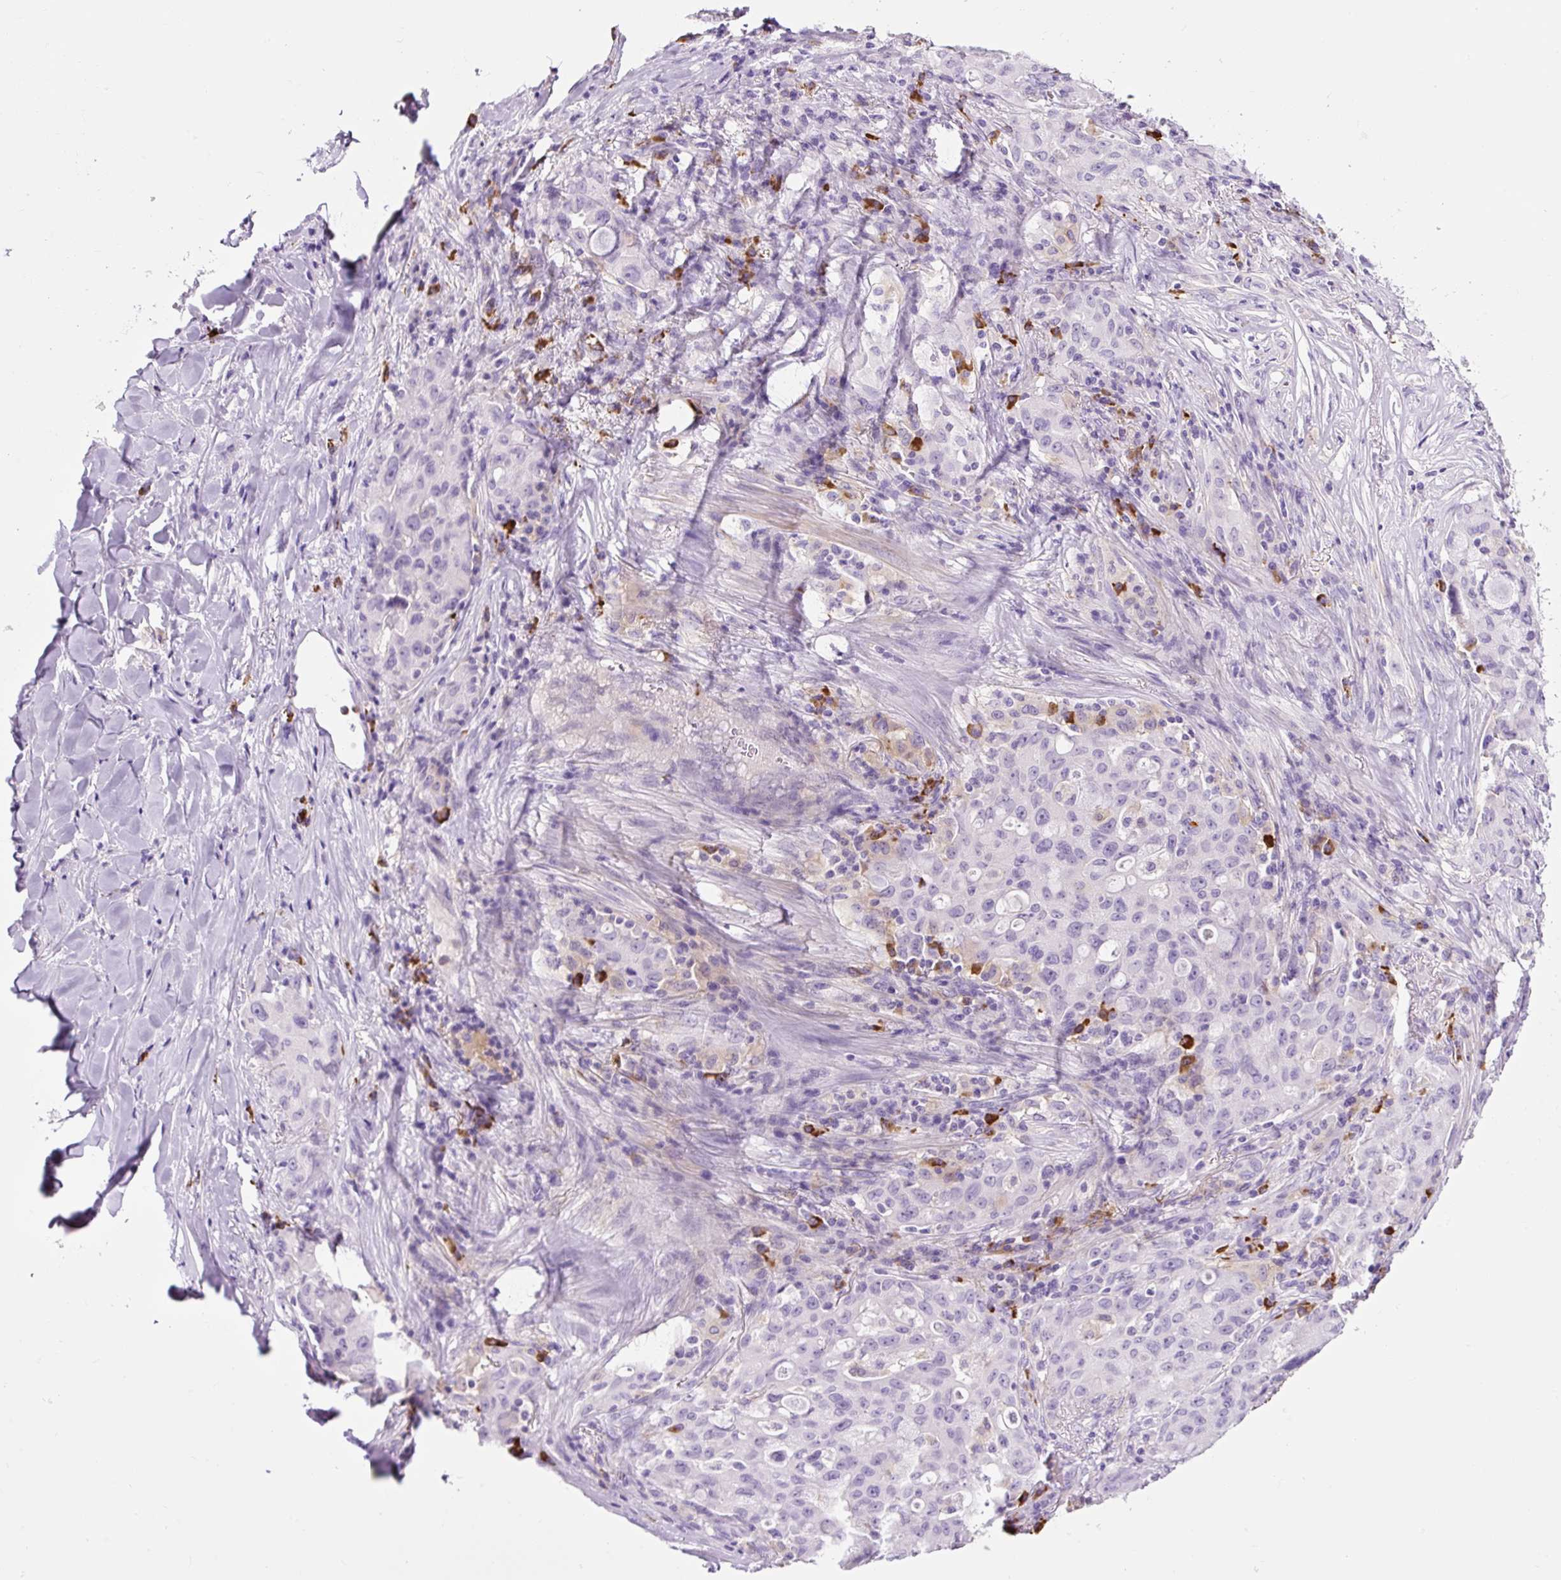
{"staining": {"intensity": "negative", "quantity": "none", "location": "none"}, "tissue": "lung cancer", "cell_type": "Tumor cells", "image_type": "cancer", "snomed": [{"axis": "morphology", "description": "Adenocarcinoma, NOS"}, {"axis": "topography", "description": "Lung"}], "caption": "Tumor cells are negative for protein expression in human lung adenocarcinoma. Brightfield microscopy of IHC stained with DAB (3,3'-diaminobenzidine) (brown) and hematoxylin (blue), captured at high magnification.", "gene": "RNF212B", "patient": {"sex": "female", "age": 44}}